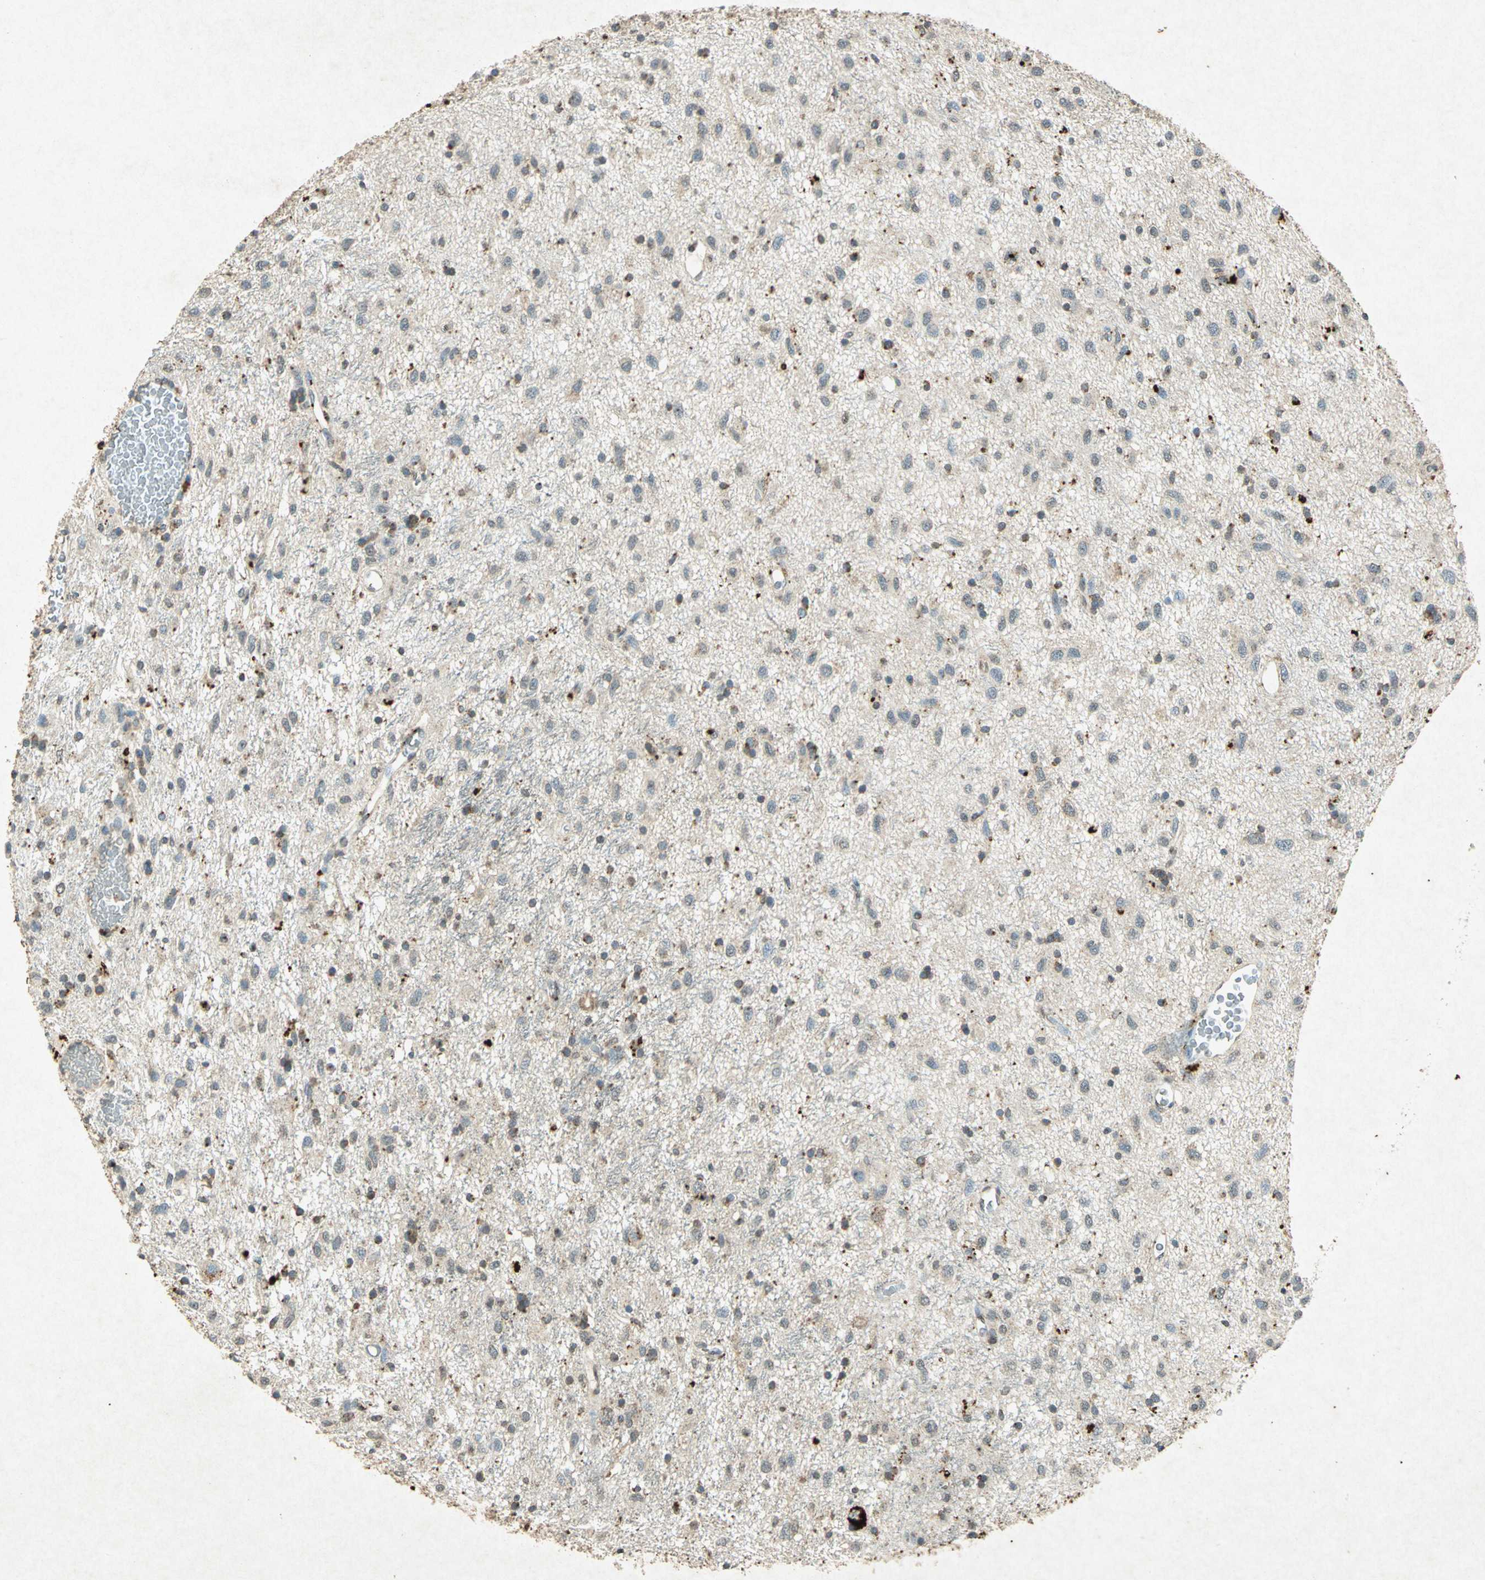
{"staining": {"intensity": "weak", "quantity": "<25%", "location": "cytoplasmic/membranous"}, "tissue": "glioma", "cell_type": "Tumor cells", "image_type": "cancer", "snomed": [{"axis": "morphology", "description": "Glioma, malignant, Low grade"}, {"axis": "topography", "description": "Brain"}], "caption": "Immunohistochemistry (IHC) of human glioma demonstrates no staining in tumor cells.", "gene": "PSEN1", "patient": {"sex": "male", "age": 77}}